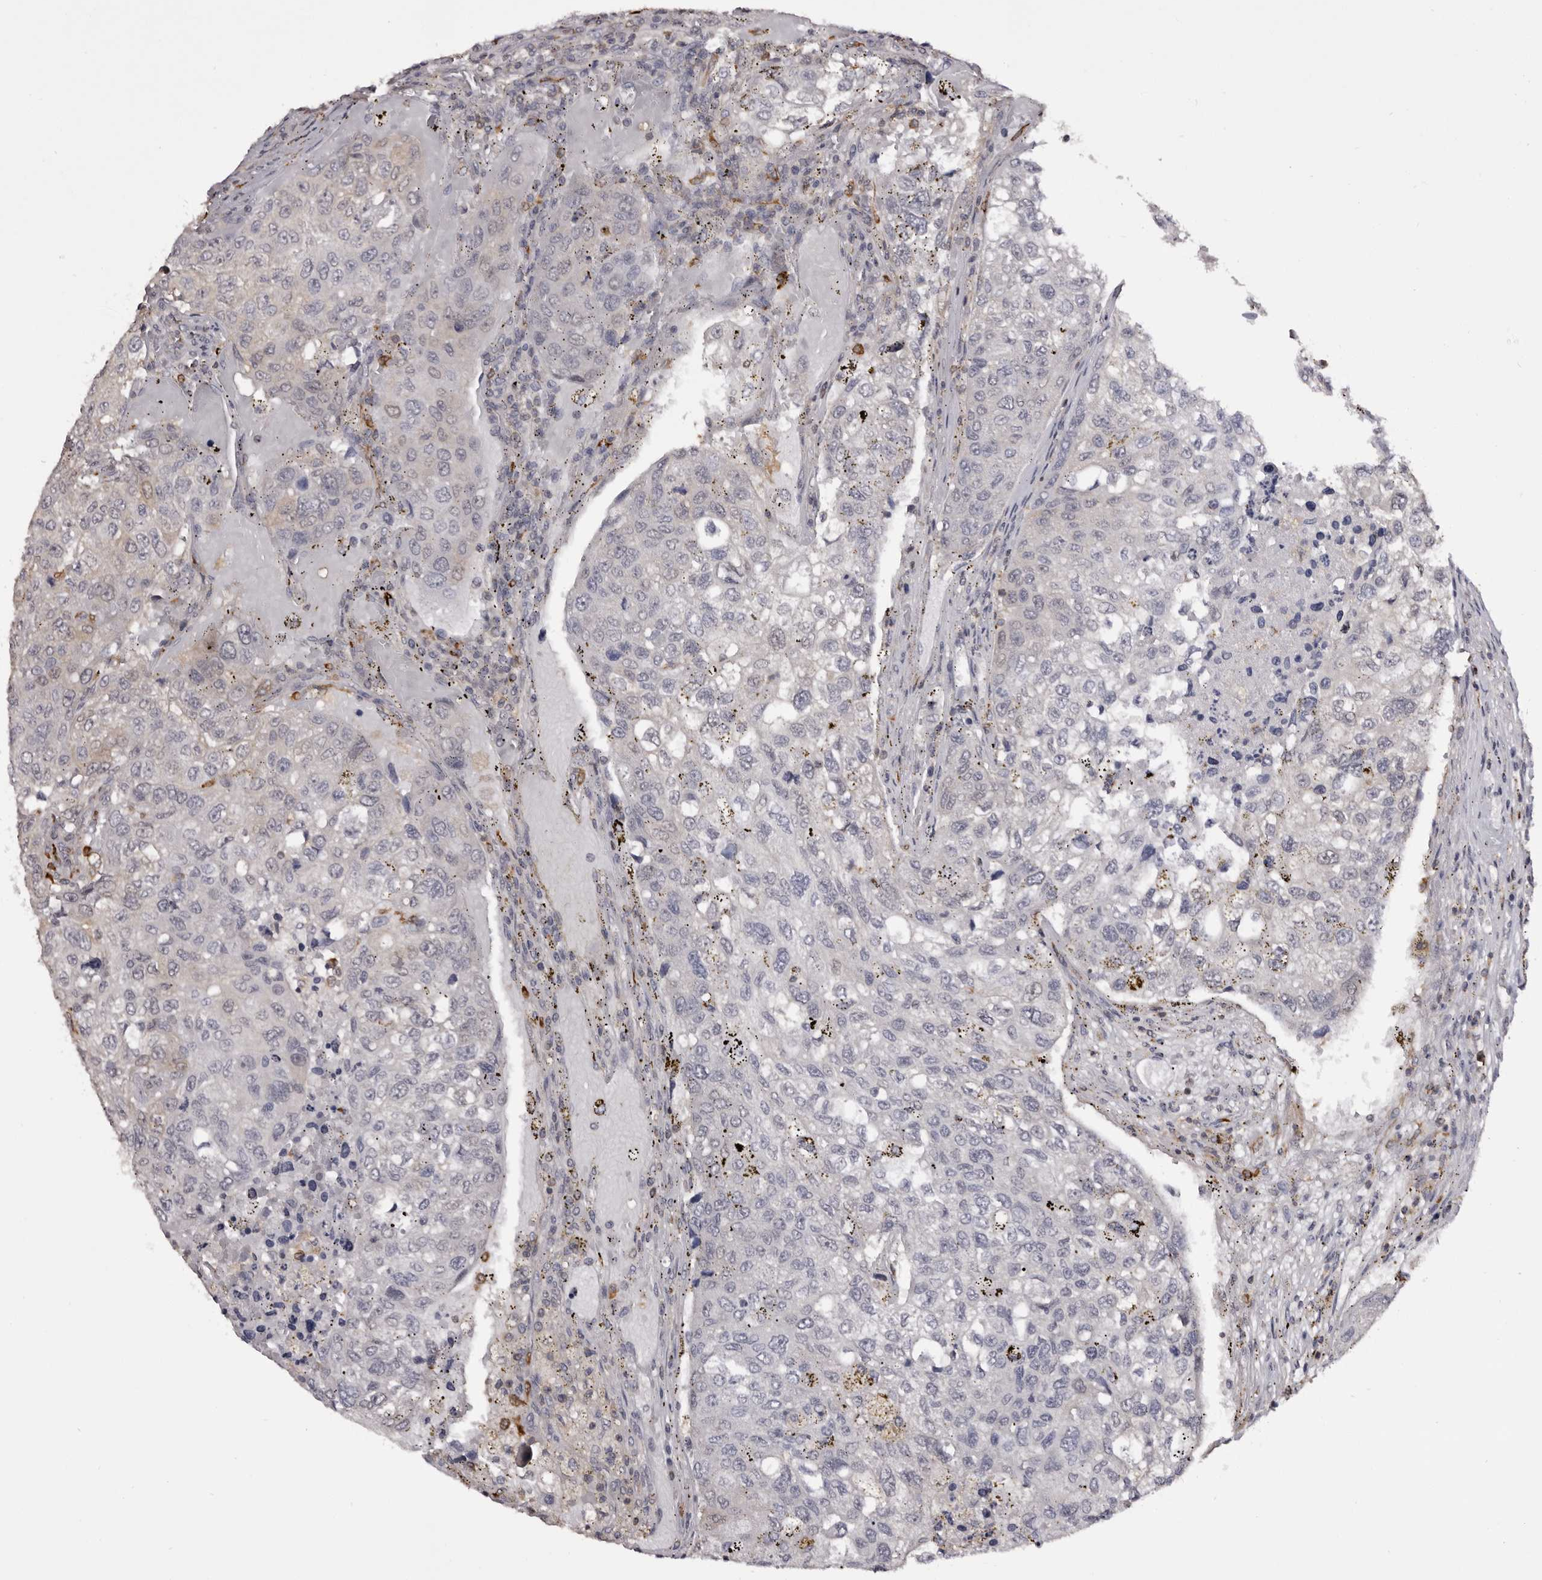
{"staining": {"intensity": "negative", "quantity": "none", "location": "none"}, "tissue": "urothelial cancer", "cell_type": "Tumor cells", "image_type": "cancer", "snomed": [{"axis": "morphology", "description": "Urothelial carcinoma, High grade"}, {"axis": "topography", "description": "Lymph node"}, {"axis": "topography", "description": "Urinary bladder"}], "caption": "IHC of urothelial carcinoma (high-grade) demonstrates no expression in tumor cells.", "gene": "TNNI1", "patient": {"sex": "male", "age": 51}}